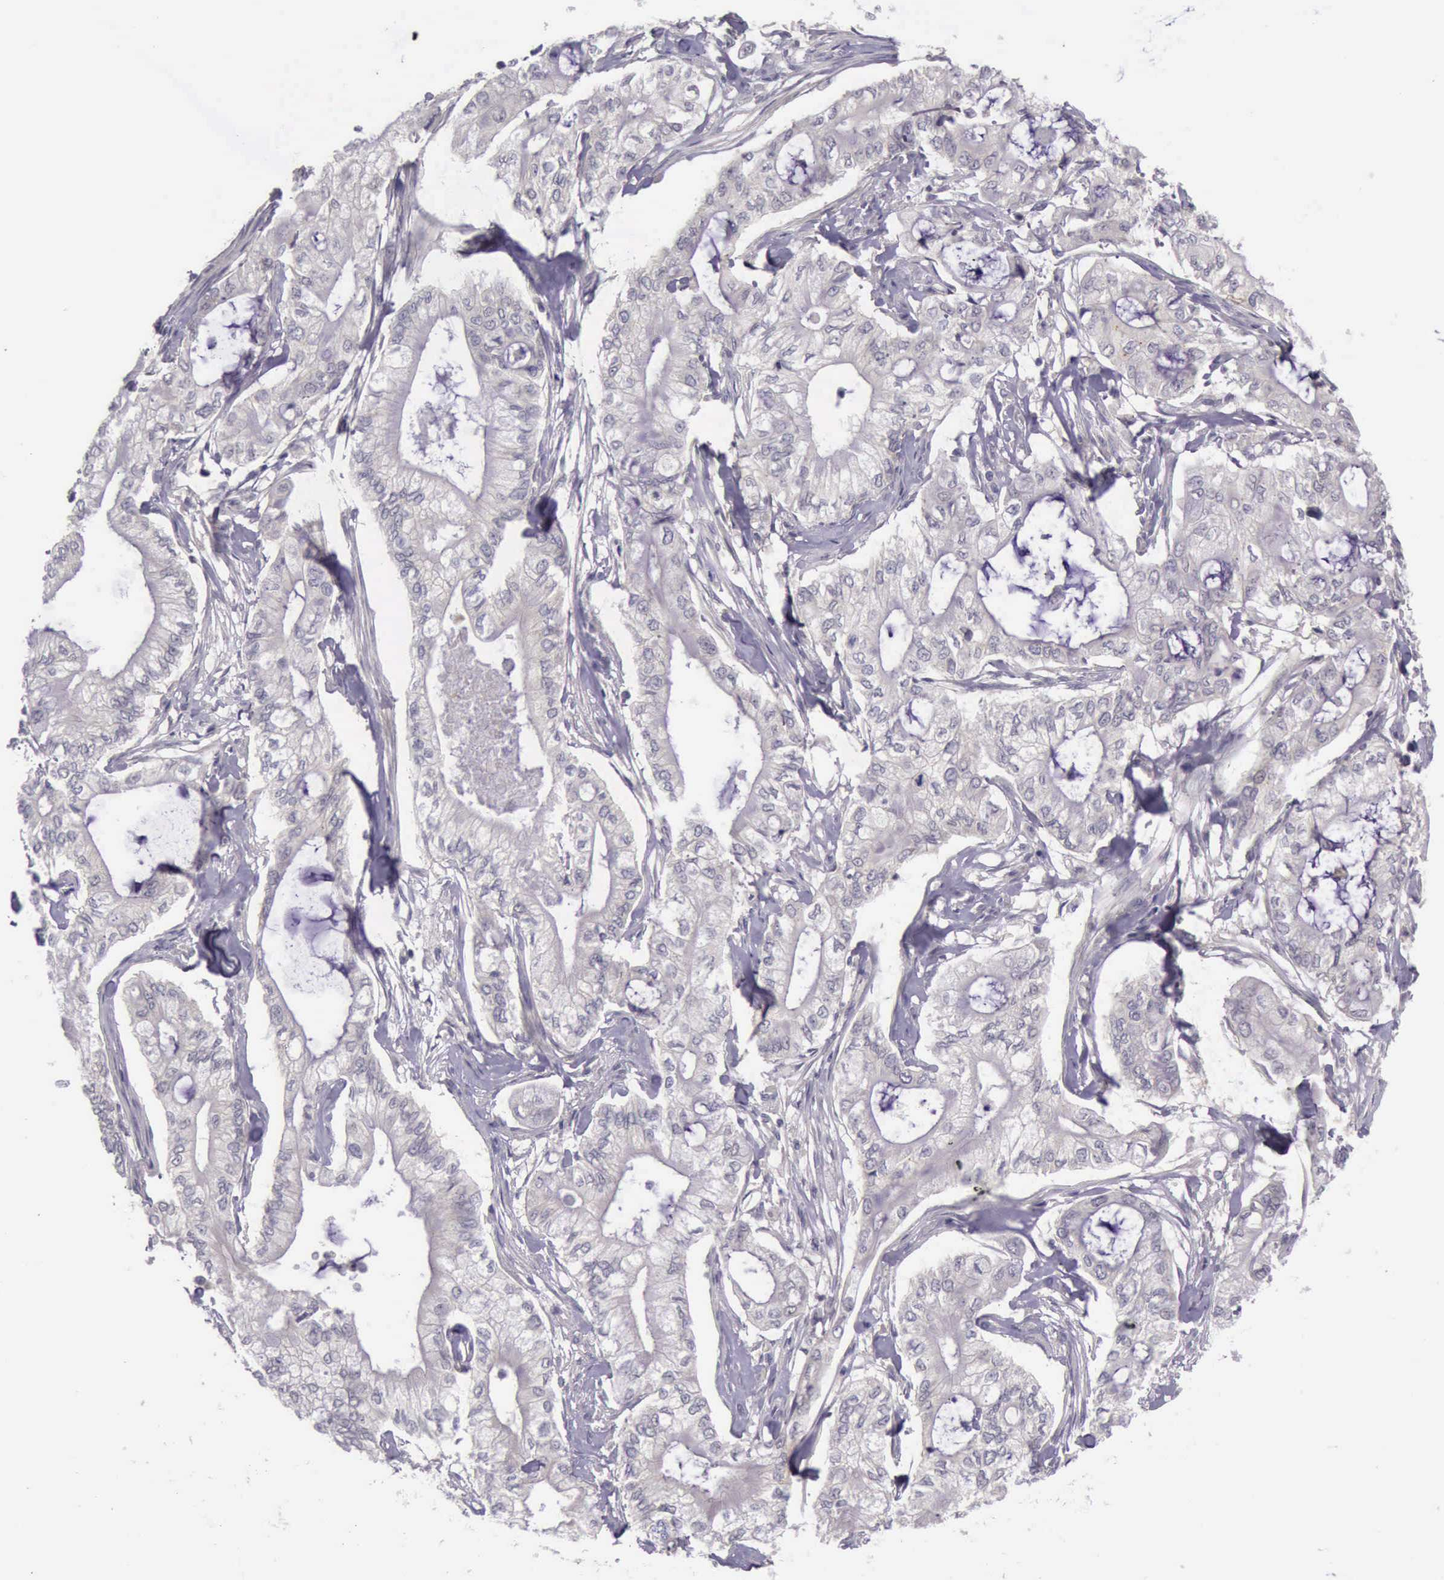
{"staining": {"intensity": "negative", "quantity": "none", "location": "none"}, "tissue": "pancreatic cancer", "cell_type": "Tumor cells", "image_type": "cancer", "snomed": [{"axis": "morphology", "description": "Adenocarcinoma, NOS"}, {"axis": "topography", "description": "Pancreas"}], "caption": "IHC of human pancreatic cancer (adenocarcinoma) displays no staining in tumor cells.", "gene": "ARNT2", "patient": {"sex": "male", "age": 79}}